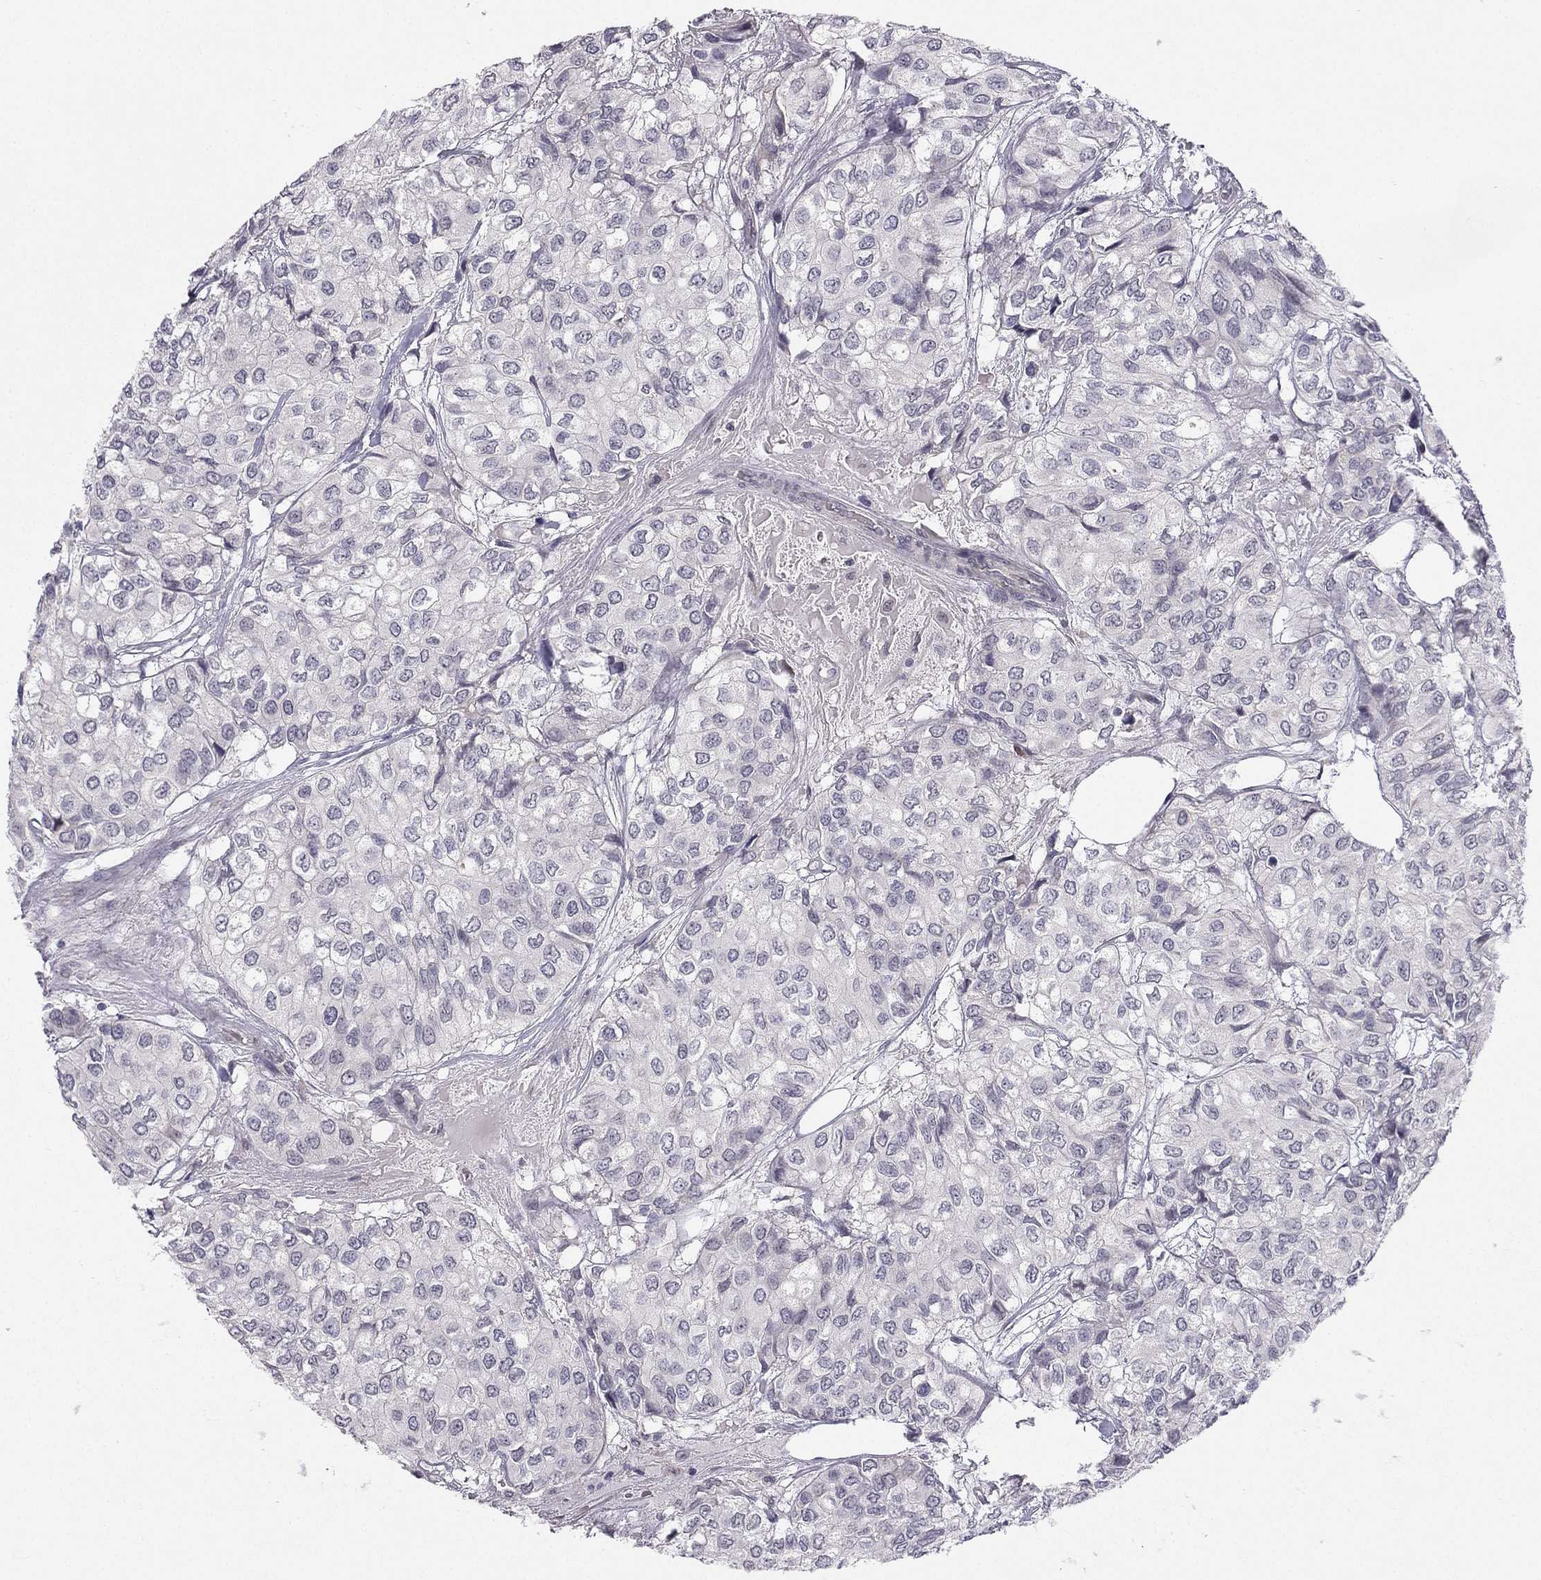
{"staining": {"intensity": "negative", "quantity": "none", "location": "none"}, "tissue": "urothelial cancer", "cell_type": "Tumor cells", "image_type": "cancer", "snomed": [{"axis": "morphology", "description": "Urothelial carcinoma, High grade"}, {"axis": "topography", "description": "Urinary bladder"}], "caption": "This is a micrograph of immunohistochemistry (IHC) staining of urothelial carcinoma (high-grade), which shows no positivity in tumor cells.", "gene": "CHST8", "patient": {"sex": "male", "age": 73}}